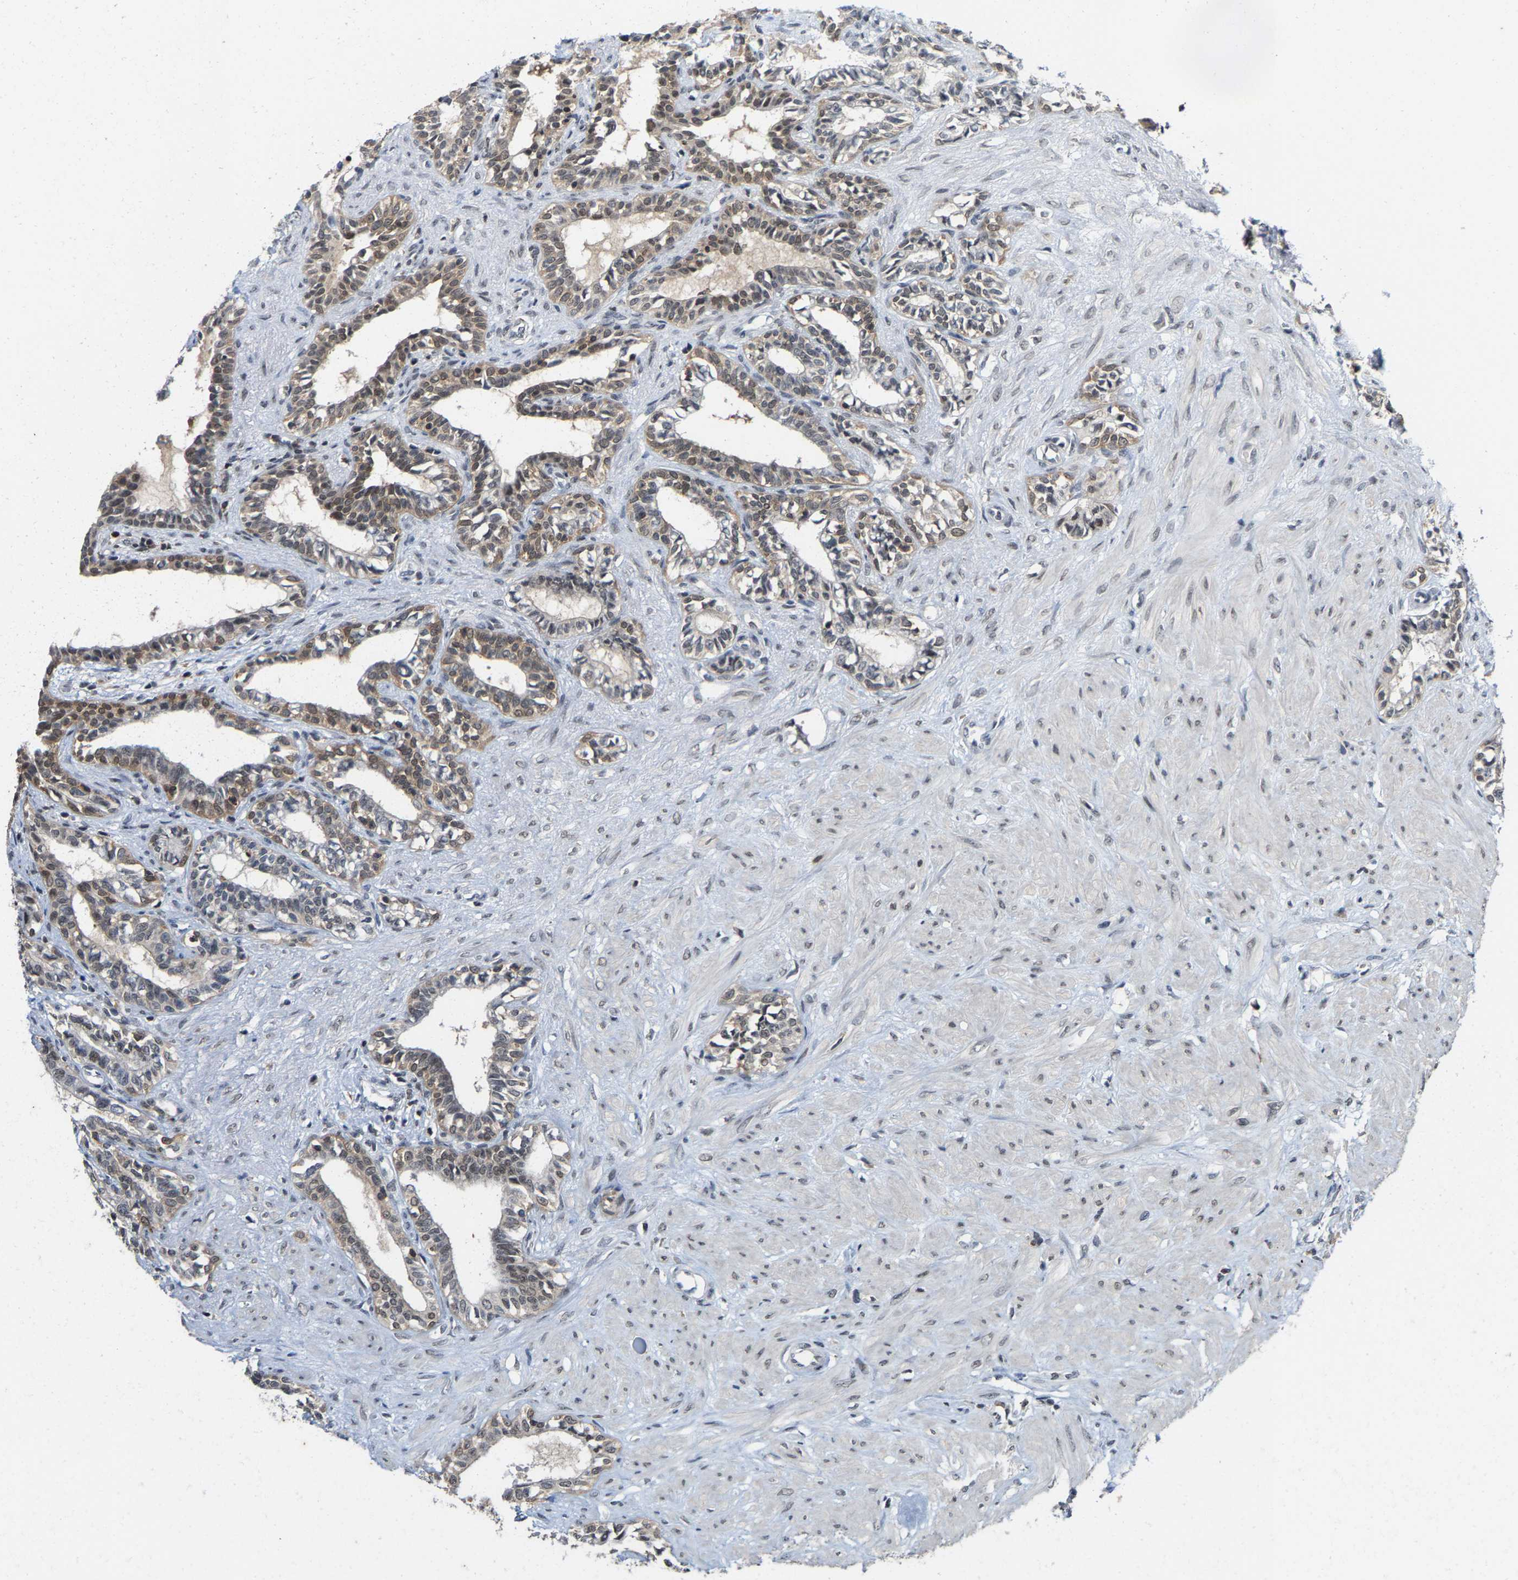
{"staining": {"intensity": "weak", "quantity": ">75%", "location": "cytoplasmic/membranous,nuclear"}, "tissue": "seminal vesicle", "cell_type": "Glandular cells", "image_type": "normal", "snomed": [{"axis": "morphology", "description": "Normal tissue, NOS"}, {"axis": "morphology", "description": "Adenocarcinoma, High grade"}, {"axis": "topography", "description": "Prostate"}, {"axis": "topography", "description": "Seminal veicle"}], "caption": "The immunohistochemical stain shows weak cytoplasmic/membranous,nuclear expression in glandular cells of unremarkable seminal vesicle.", "gene": "FGD3", "patient": {"sex": "male", "age": 55}}